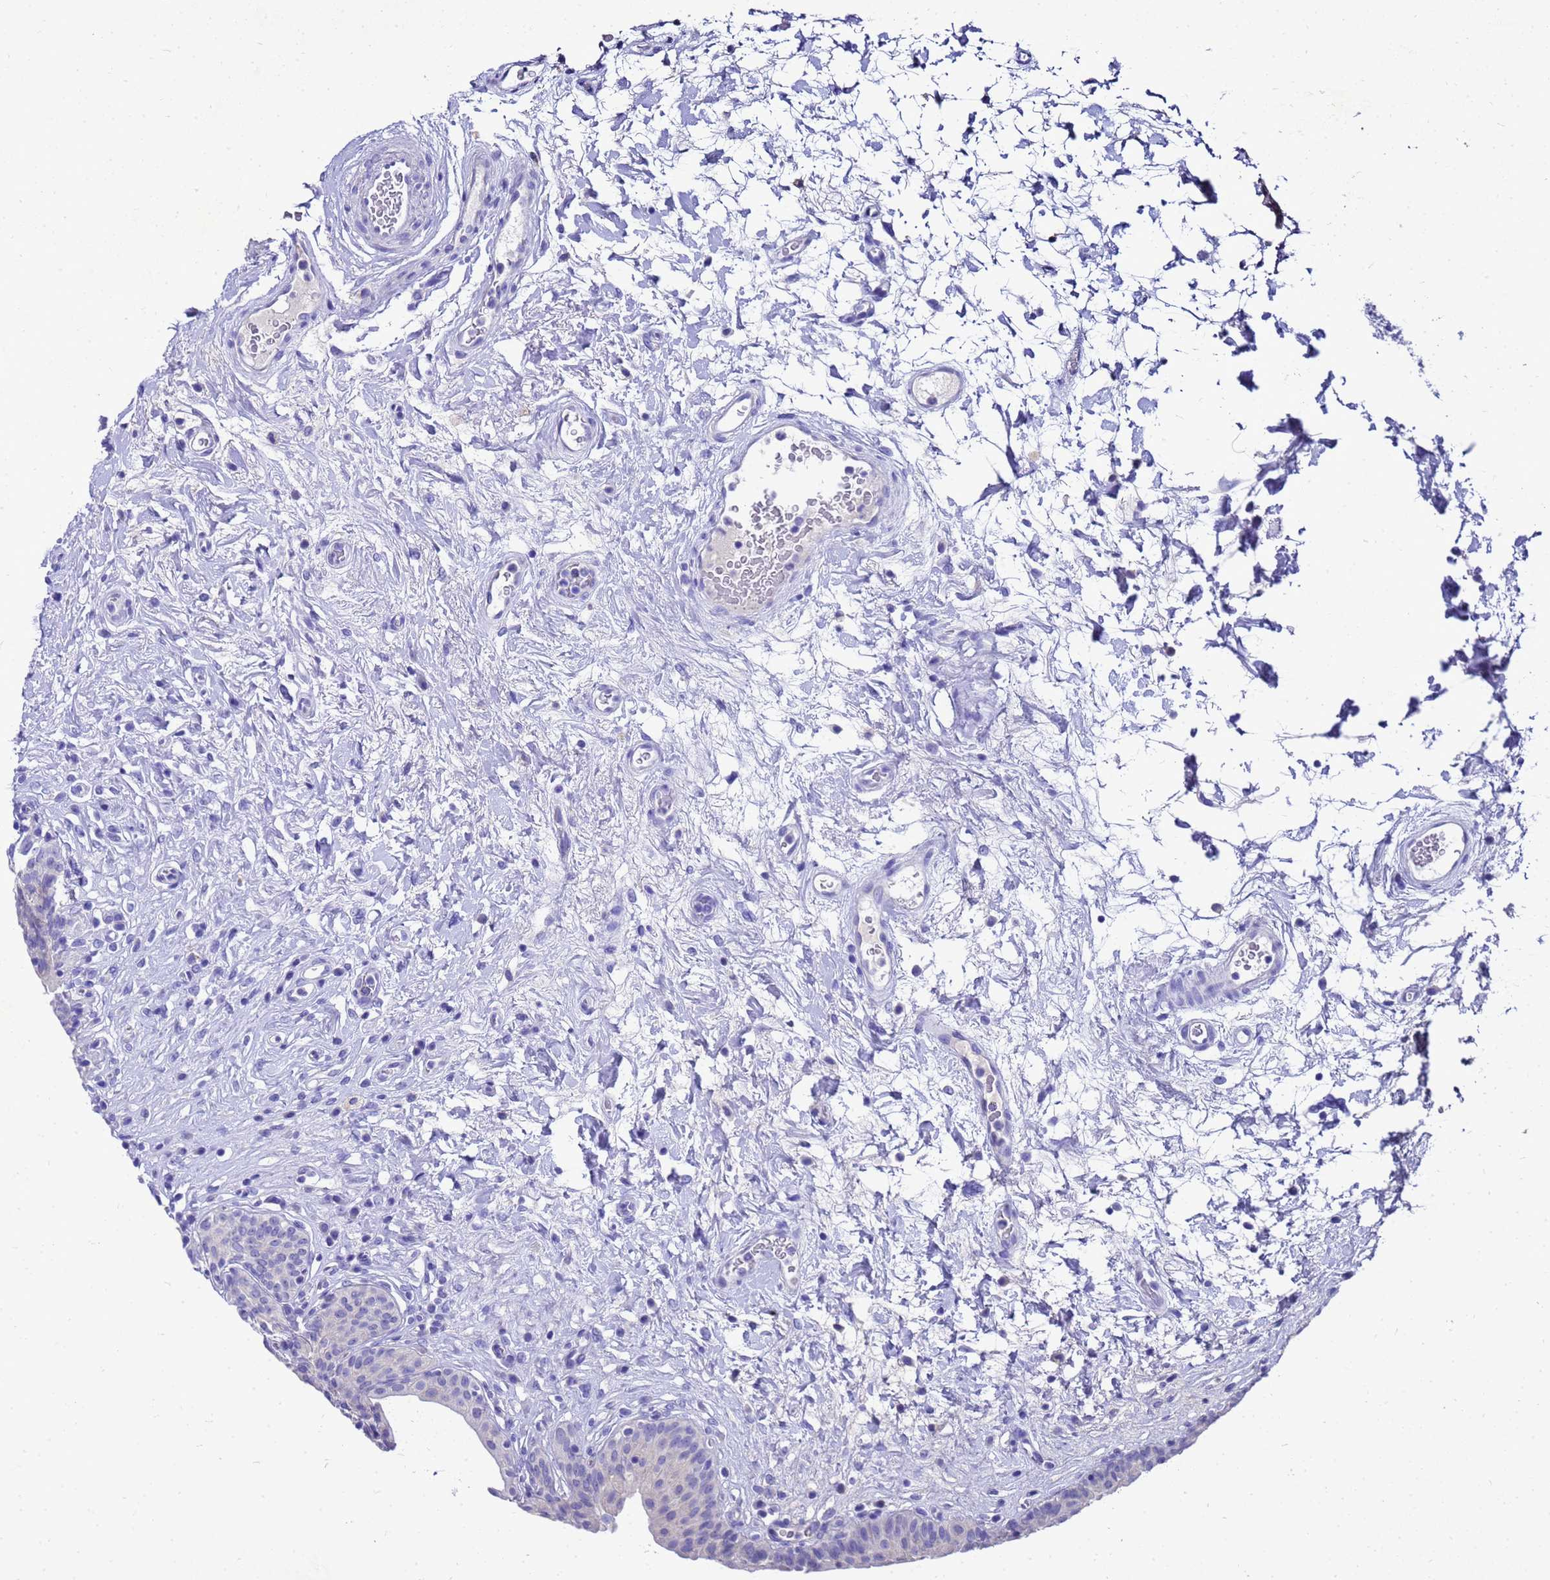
{"staining": {"intensity": "negative", "quantity": "none", "location": "none"}, "tissue": "urinary bladder", "cell_type": "Urothelial cells", "image_type": "normal", "snomed": [{"axis": "morphology", "description": "Normal tissue, NOS"}, {"axis": "topography", "description": "Urinary bladder"}], "caption": "A photomicrograph of human urinary bladder is negative for staining in urothelial cells. (Brightfield microscopy of DAB IHC at high magnification).", "gene": "MS4A13", "patient": {"sex": "male", "age": 83}}